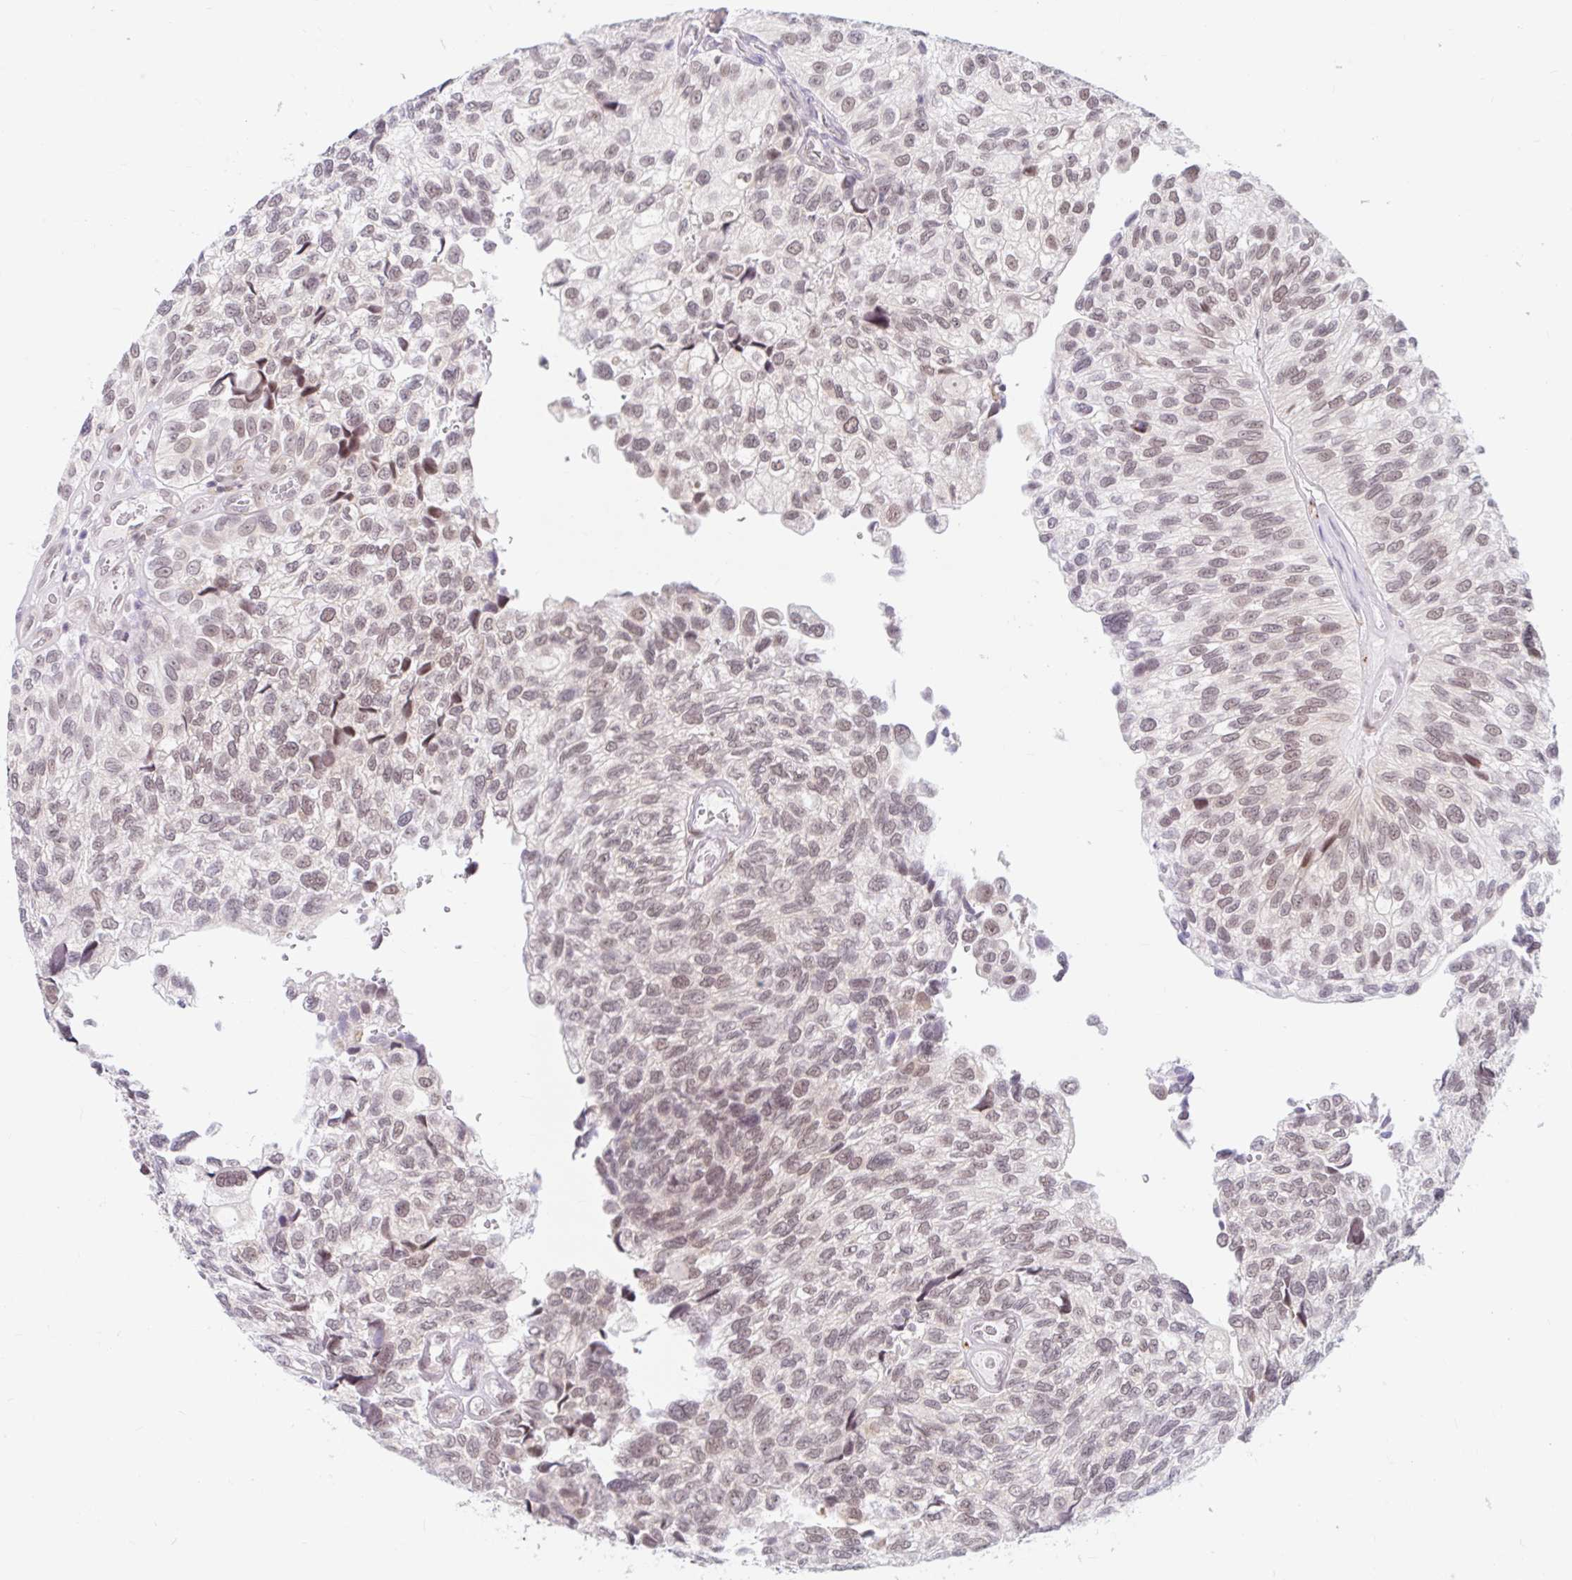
{"staining": {"intensity": "weak", "quantity": "<25%", "location": "cytoplasmic/membranous"}, "tissue": "urothelial cancer", "cell_type": "Tumor cells", "image_type": "cancer", "snomed": [{"axis": "morphology", "description": "Urothelial carcinoma, NOS"}, {"axis": "topography", "description": "Urinary bladder"}], "caption": "Tumor cells show no significant positivity in transitional cell carcinoma.", "gene": "SRSF10", "patient": {"sex": "male", "age": 87}}